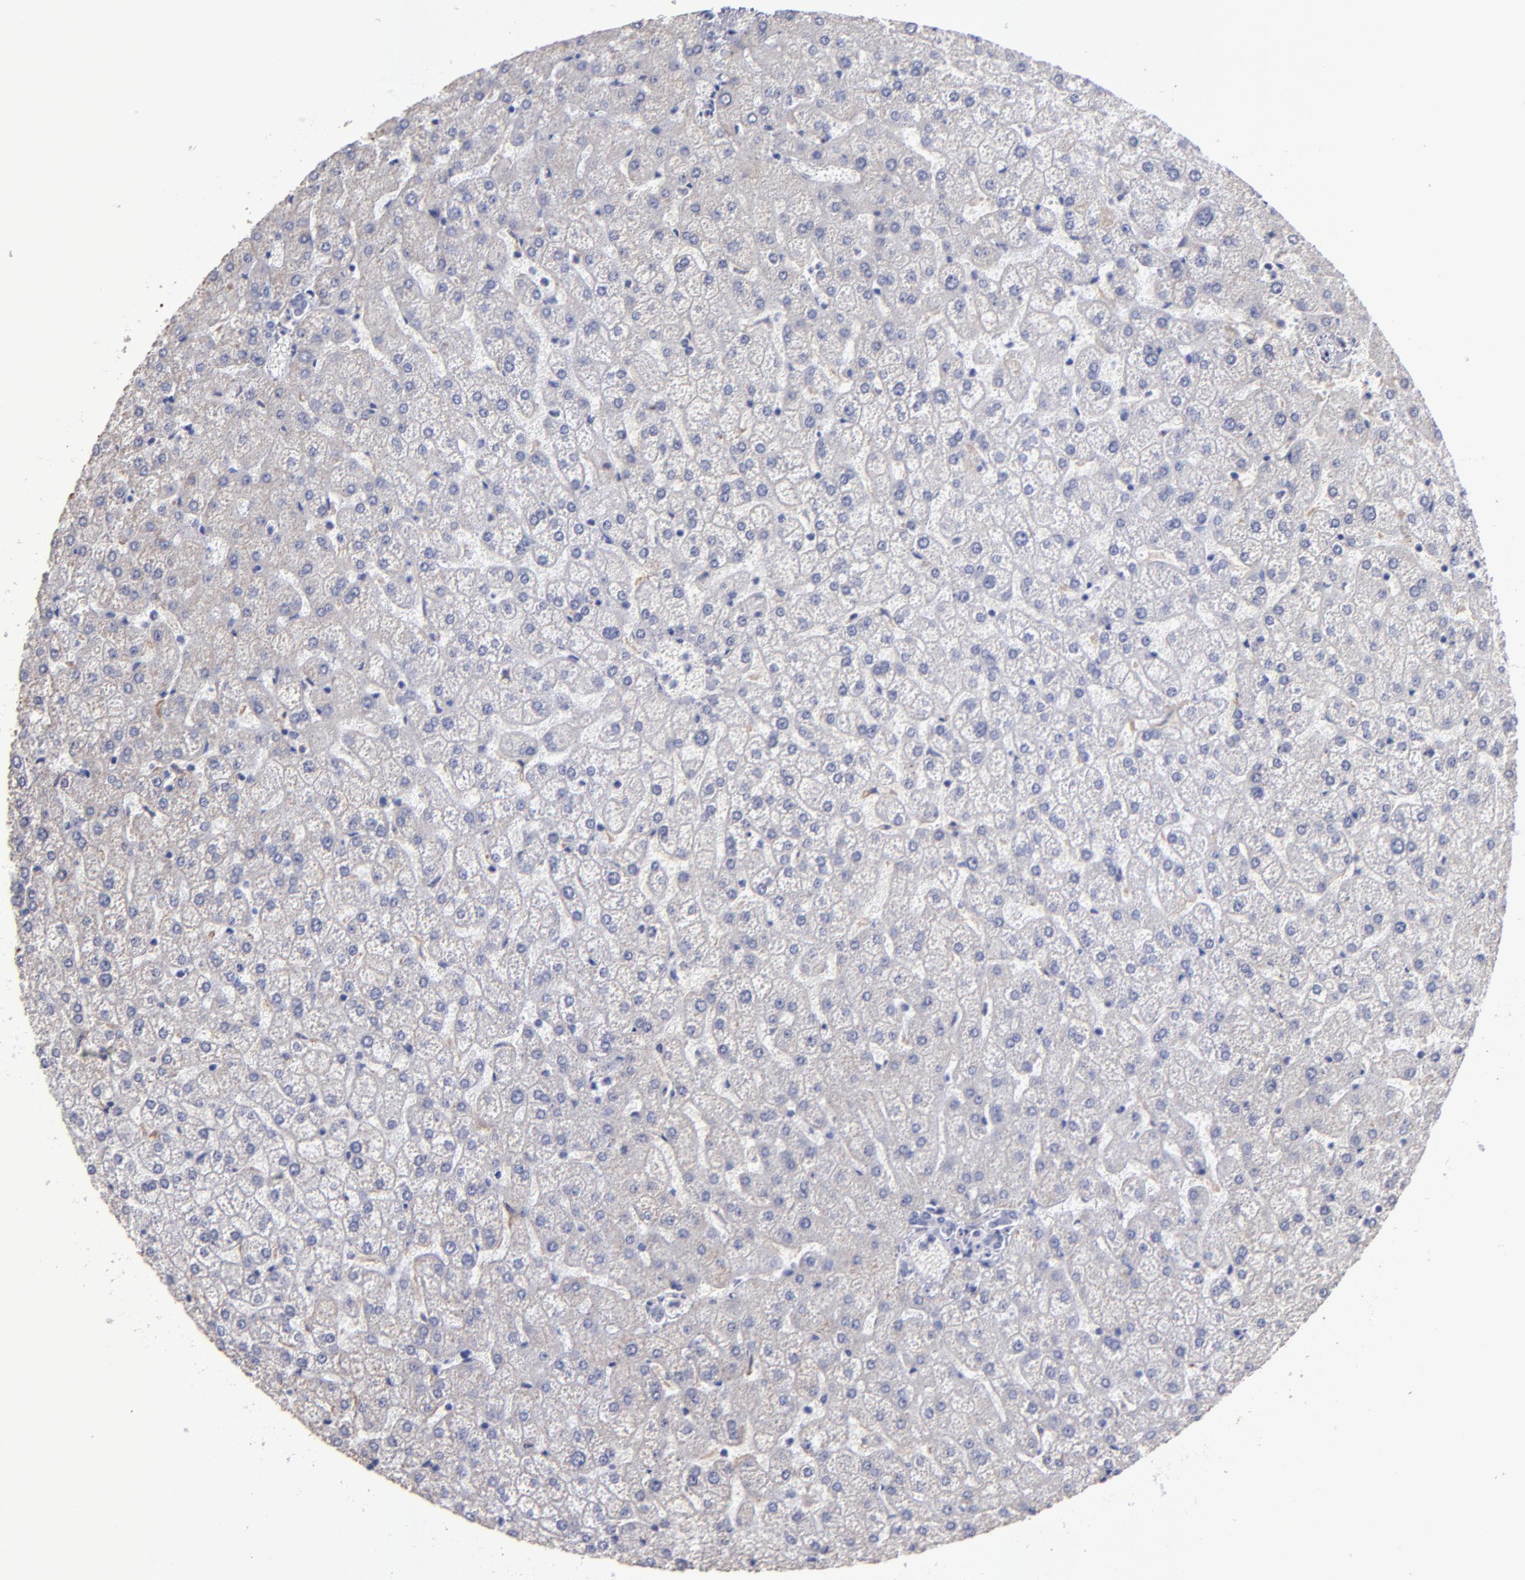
{"staining": {"intensity": "negative", "quantity": "none", "location": "none"}, "tissue": "liver", "cell_type": "Cholangiocytes", "image_type": "normal", "snomed": [{"axis": "morphology", "description": "Normal tissue, NOS"}, {"axis": "topography", "description": "Liver"}], "caption": "An IHC image of benign liver is shown. There is no staining in cholangiocytes of liver. (DAB (3,3'-diaminobenzidine) immunohistochemistry (IHC) visualized using brightfield microscopy, high magnification).", "gene": "MB", "patient": {"sex": "female", "age": 32}}